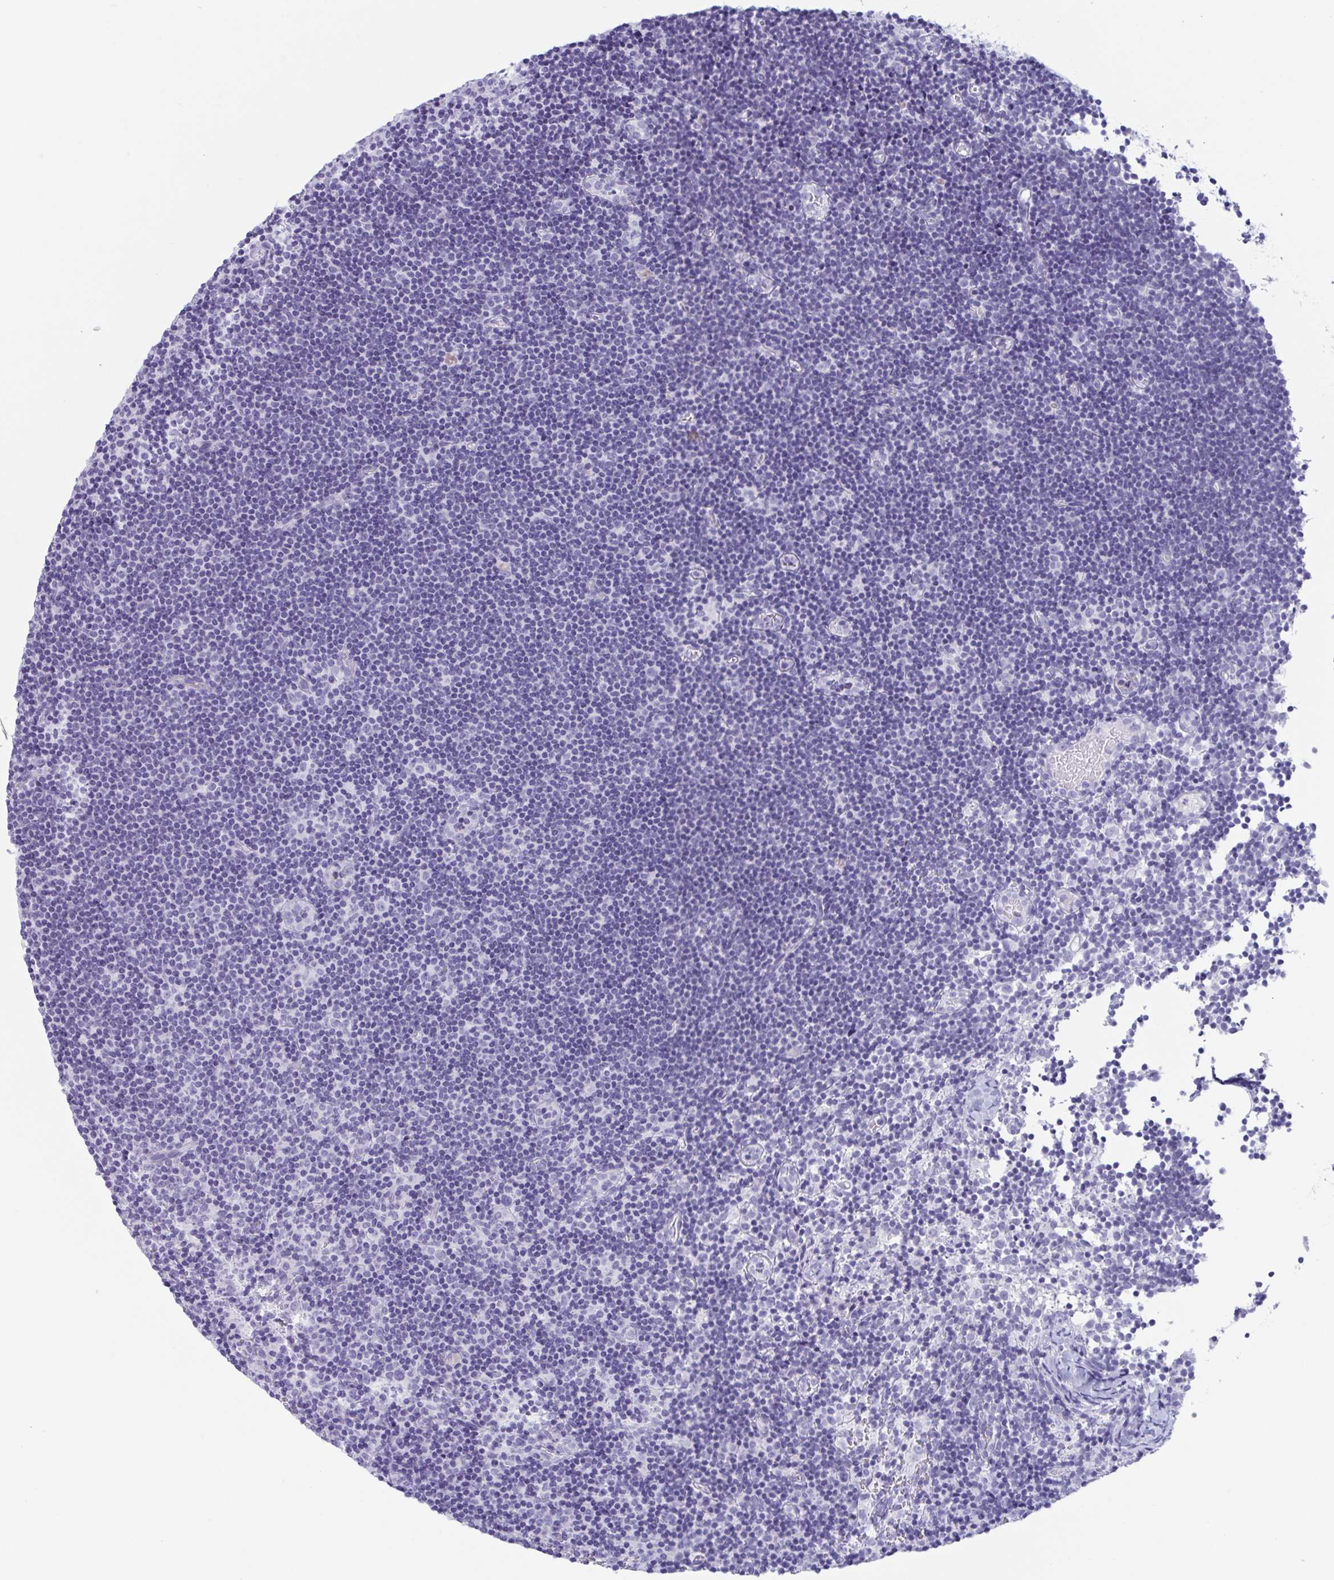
{"staining": {"intensity": "negative", "quantity": "none", "location": "none"}, "tissue": "lymph node", "cell_type": "Germinal center cells", "image_type": "normal", "snomed": [{"axis": "morphology", "description": "Normal tissue, NOS"}, {"axis": "topography", "description": "Lymph node"}], "caption": "IHC image of benign human lymph node stained for a protein (brown), which displays no staining in germinal center cells.", "gene": "CDX4", "patient": {"sex": "female", "age": 45}}